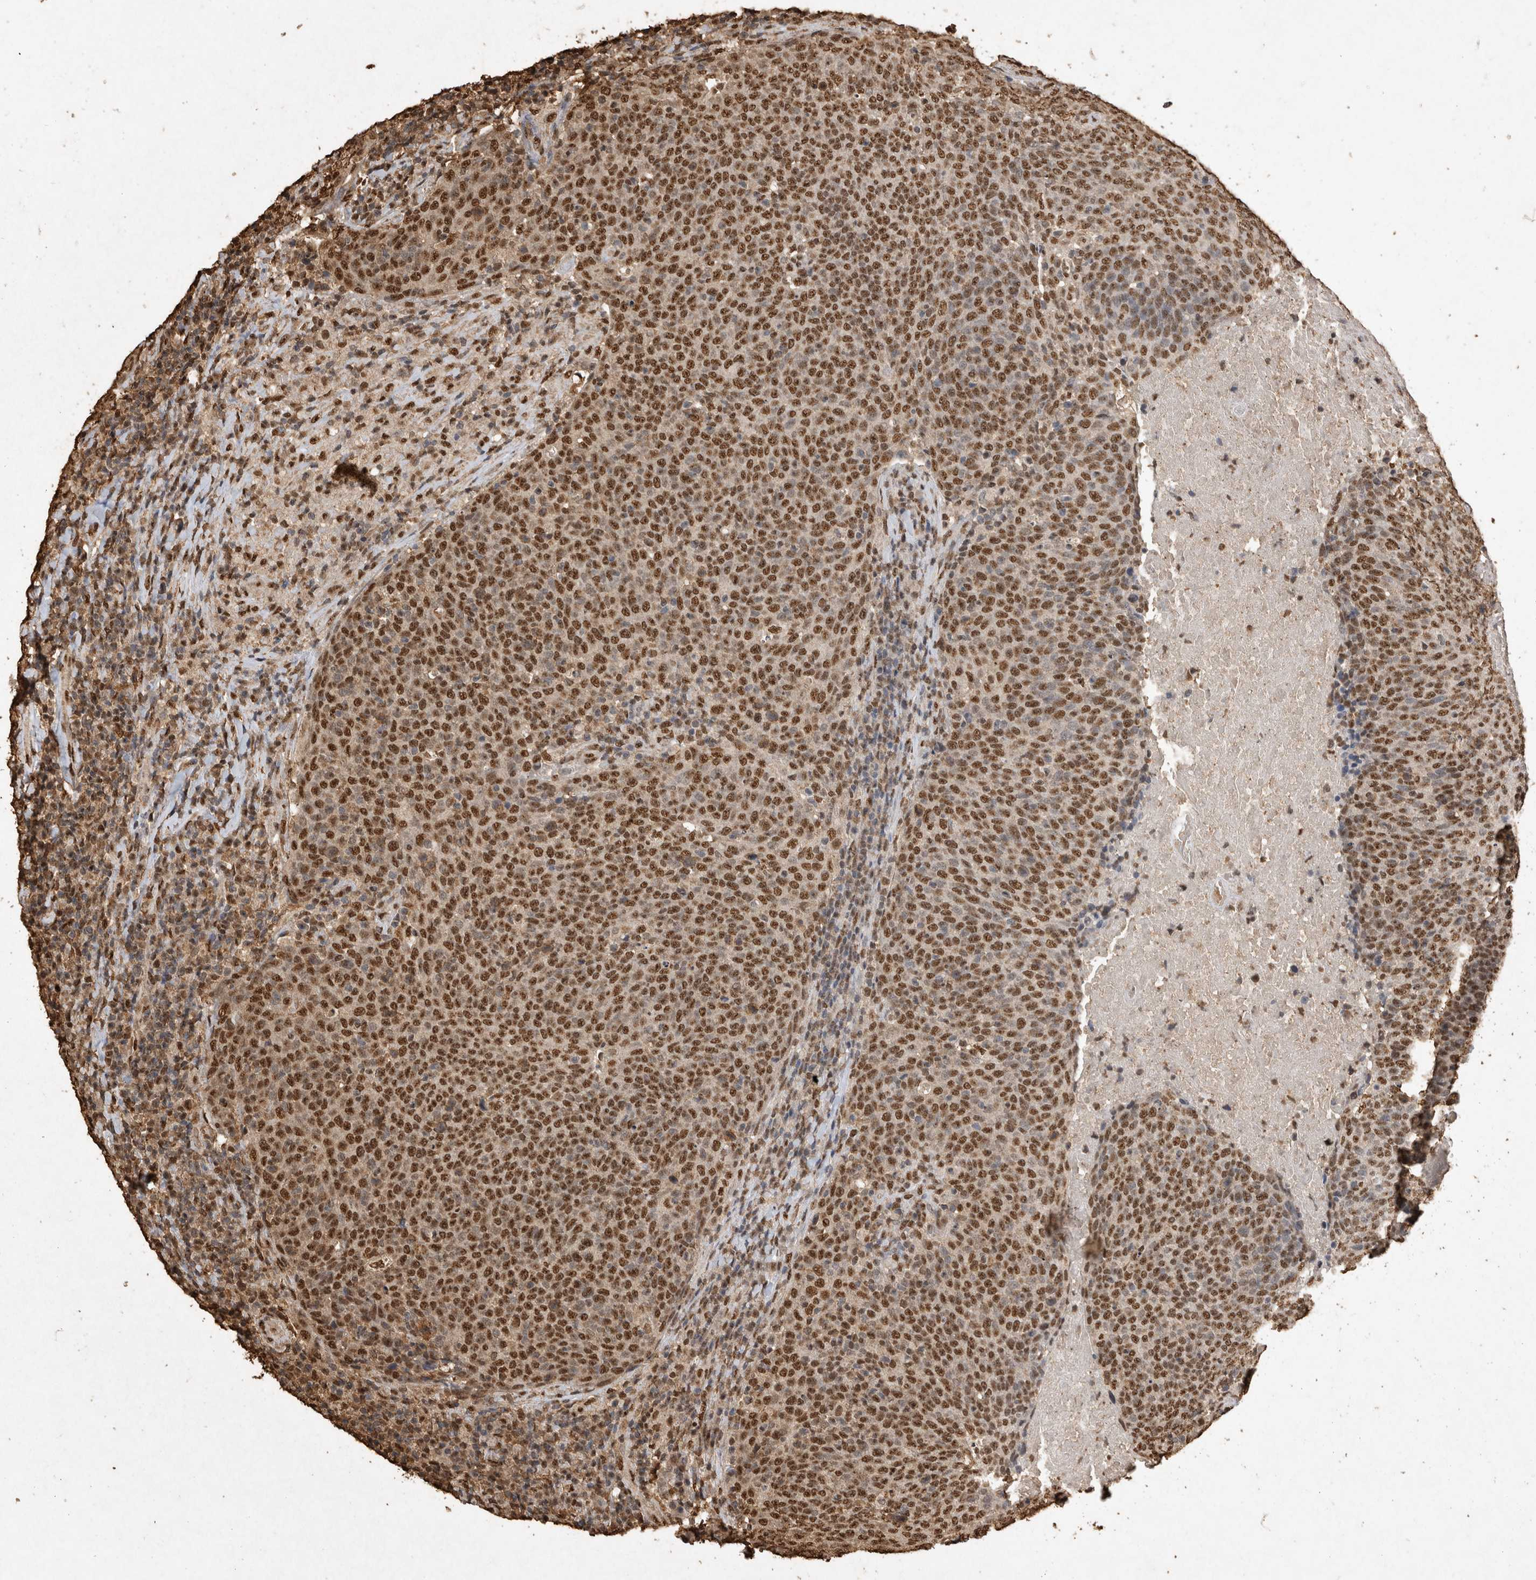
{"staining": {"intensity": "moderate", "quantity": ">75%", "location": "nuclear"}, "tissue": "head and neck cancer", "cell_type": "Tumor cells", "image_type": "cancer", "snomed": [{"axis": "morphology", "description": "Squamous cell carcinoma, NOS"}, {"axis": "morphology", "description": "Squamous cell carcinoma, metastatic, NOS"}, {"axis": "topography", "description": "Lymph node"}, {"axis": "topography", "description": "Head-Neck"}], "caption": "Protein expression analysis of human head and neck metastatic squamous cell carcinoma reveals moderate nuclear staining in about >75% of tumor cells.", "gene": "OAS2", "patient": {"sex": "male", "age": 62}}